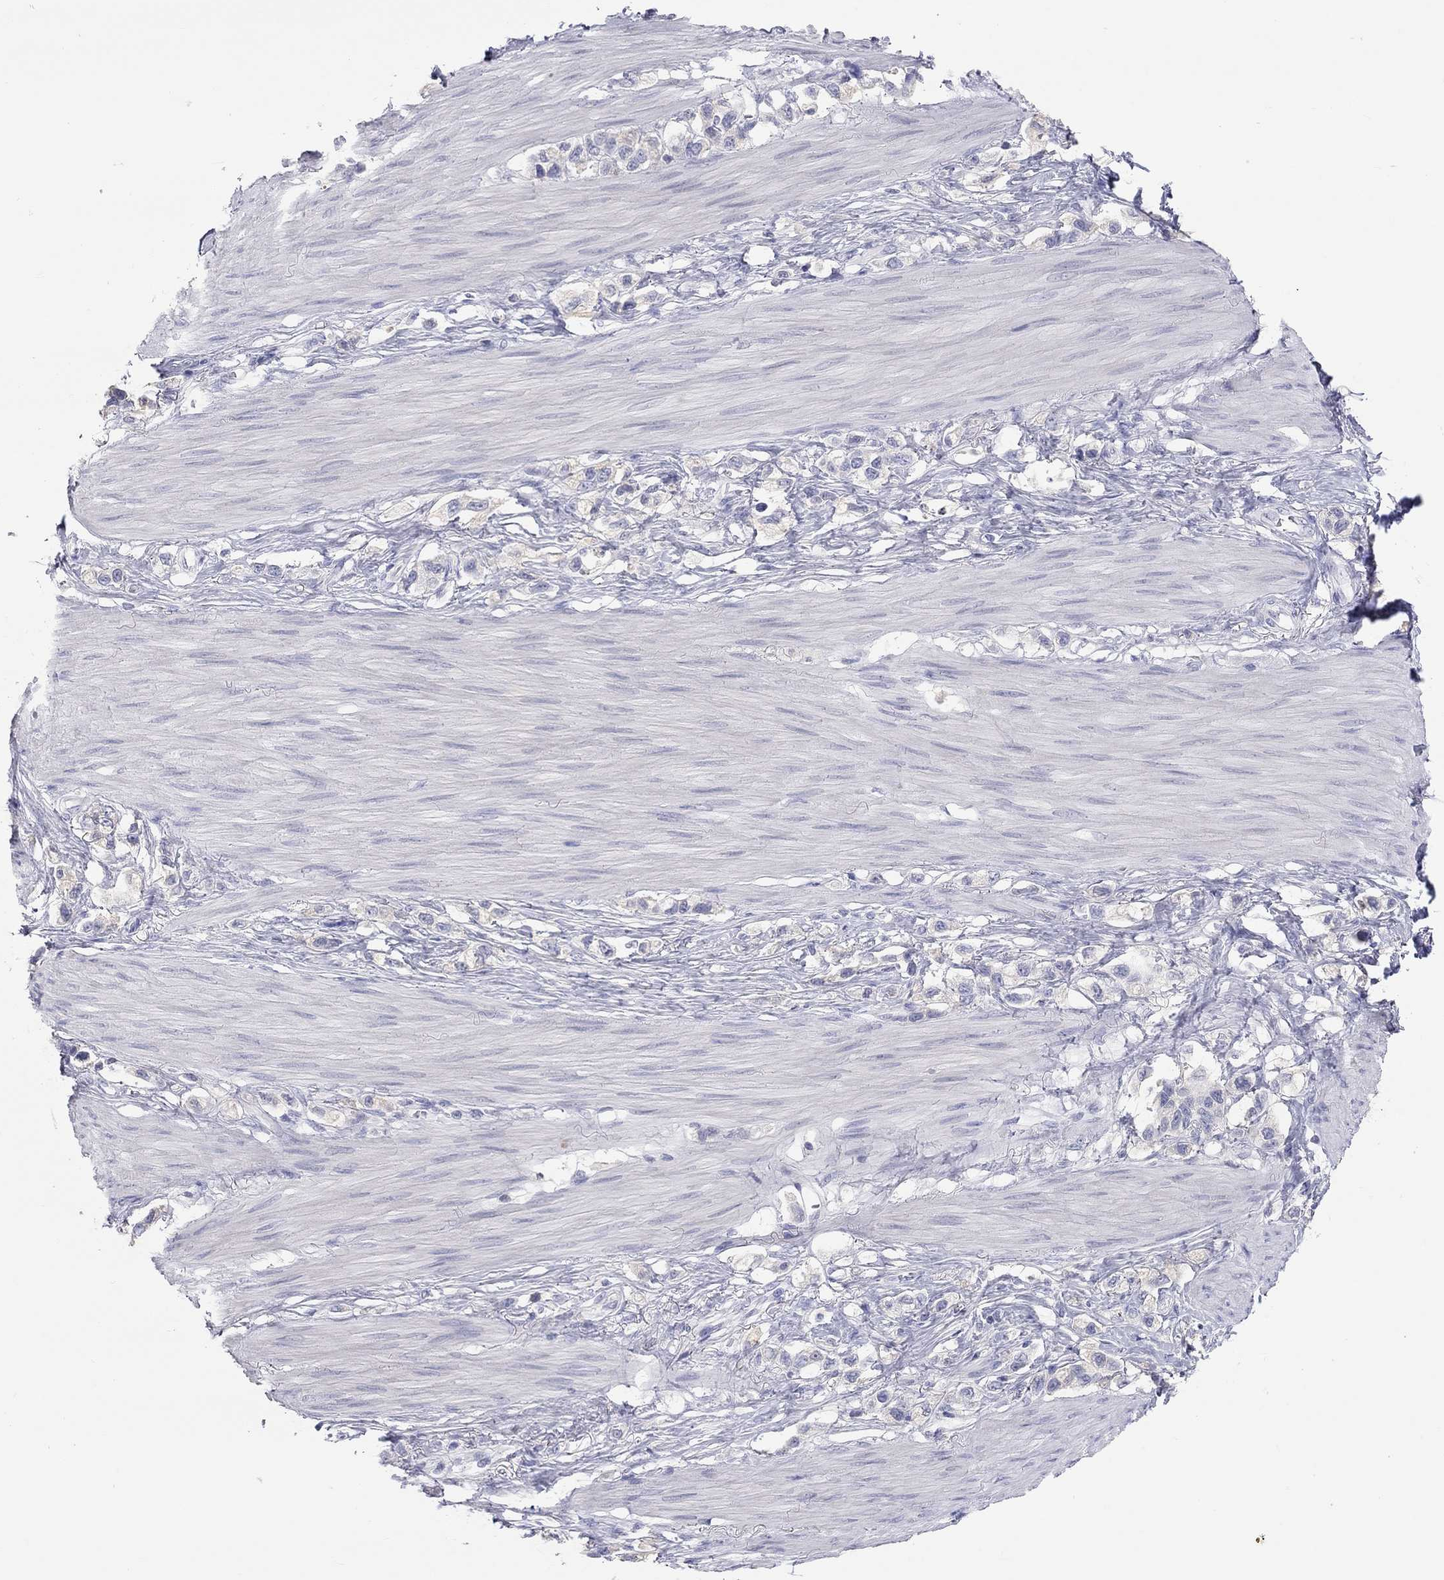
{"staining": {"intensity": "negative", "quantity": "none", "location": "none"}, "tissue": "stomach cancer", "cell_type": "Tumor cells", "image_type": "cancer", "snomed": [{"axis": "morphology", "description": "Normal tissue, NOS"}, {"axis": "morphology", "description": "Adenocarcinoma, NOS"}, {"axis": "morphology", "description": "Adenocarcinoma, High grade"}, {"axis": "topography", "description": "Stomach, upper"}, {"axis": "topography", "description": "Stomach"}], "caption": "Immunohistochemical staining of stomach cancer demonstrates no significant positivity in tumor cells. The staining was performed using DAB to visualize the protein expression in brown, while the nuclei were stained in blue with hematoxylin (Magnification: 20x).", "gene": "ST7L", "patient": {"sex": "female", "age": 65}}